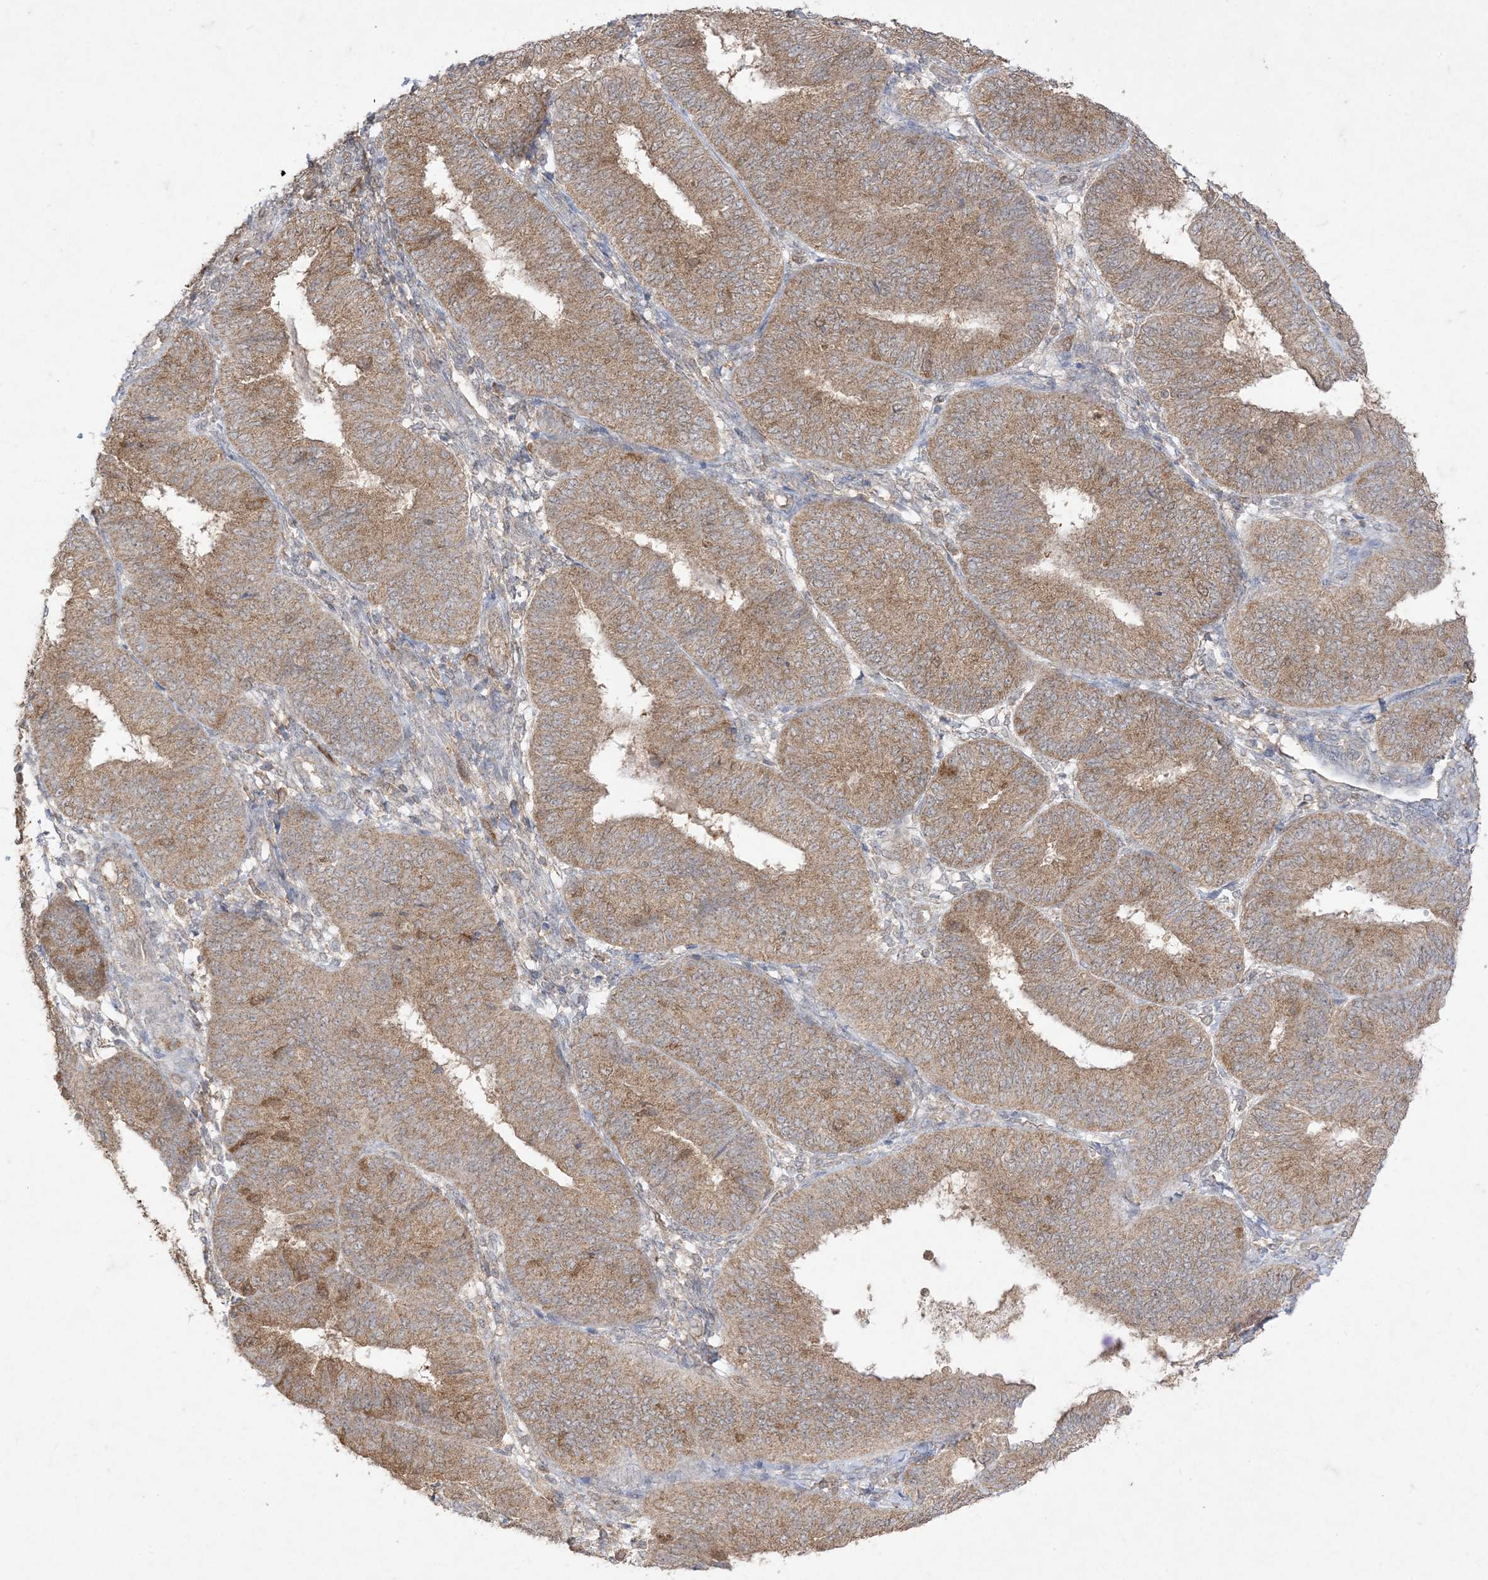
{"staining": {"intensity": "moderate", "quantity": ">75%", "location": "cytoplasmic/membranous"}, "tissue": "endometrial cancer", "cell_type": "Tumor cells", "image_type": "cancer", "snomed": [{"axis": "morphology", "description": "Adenocarcinoma, NOS"}, {"axis": "topography", "description": "Endometrium"}], "caption": "Protein staining of endometrial cancer (adenocarcinoma) tissue reveals moderate cytoplasmic/membranous staining in approximately >75% of tumor cells. The protein of interest is stained brown, and the nuclei are stained in blue (DAB (3,3'-diaminobenzidine) IHC with brightfield microscopy, high magnification).", "gene": "UBE2C", "patient": {"sex": "female", "age": 58}}